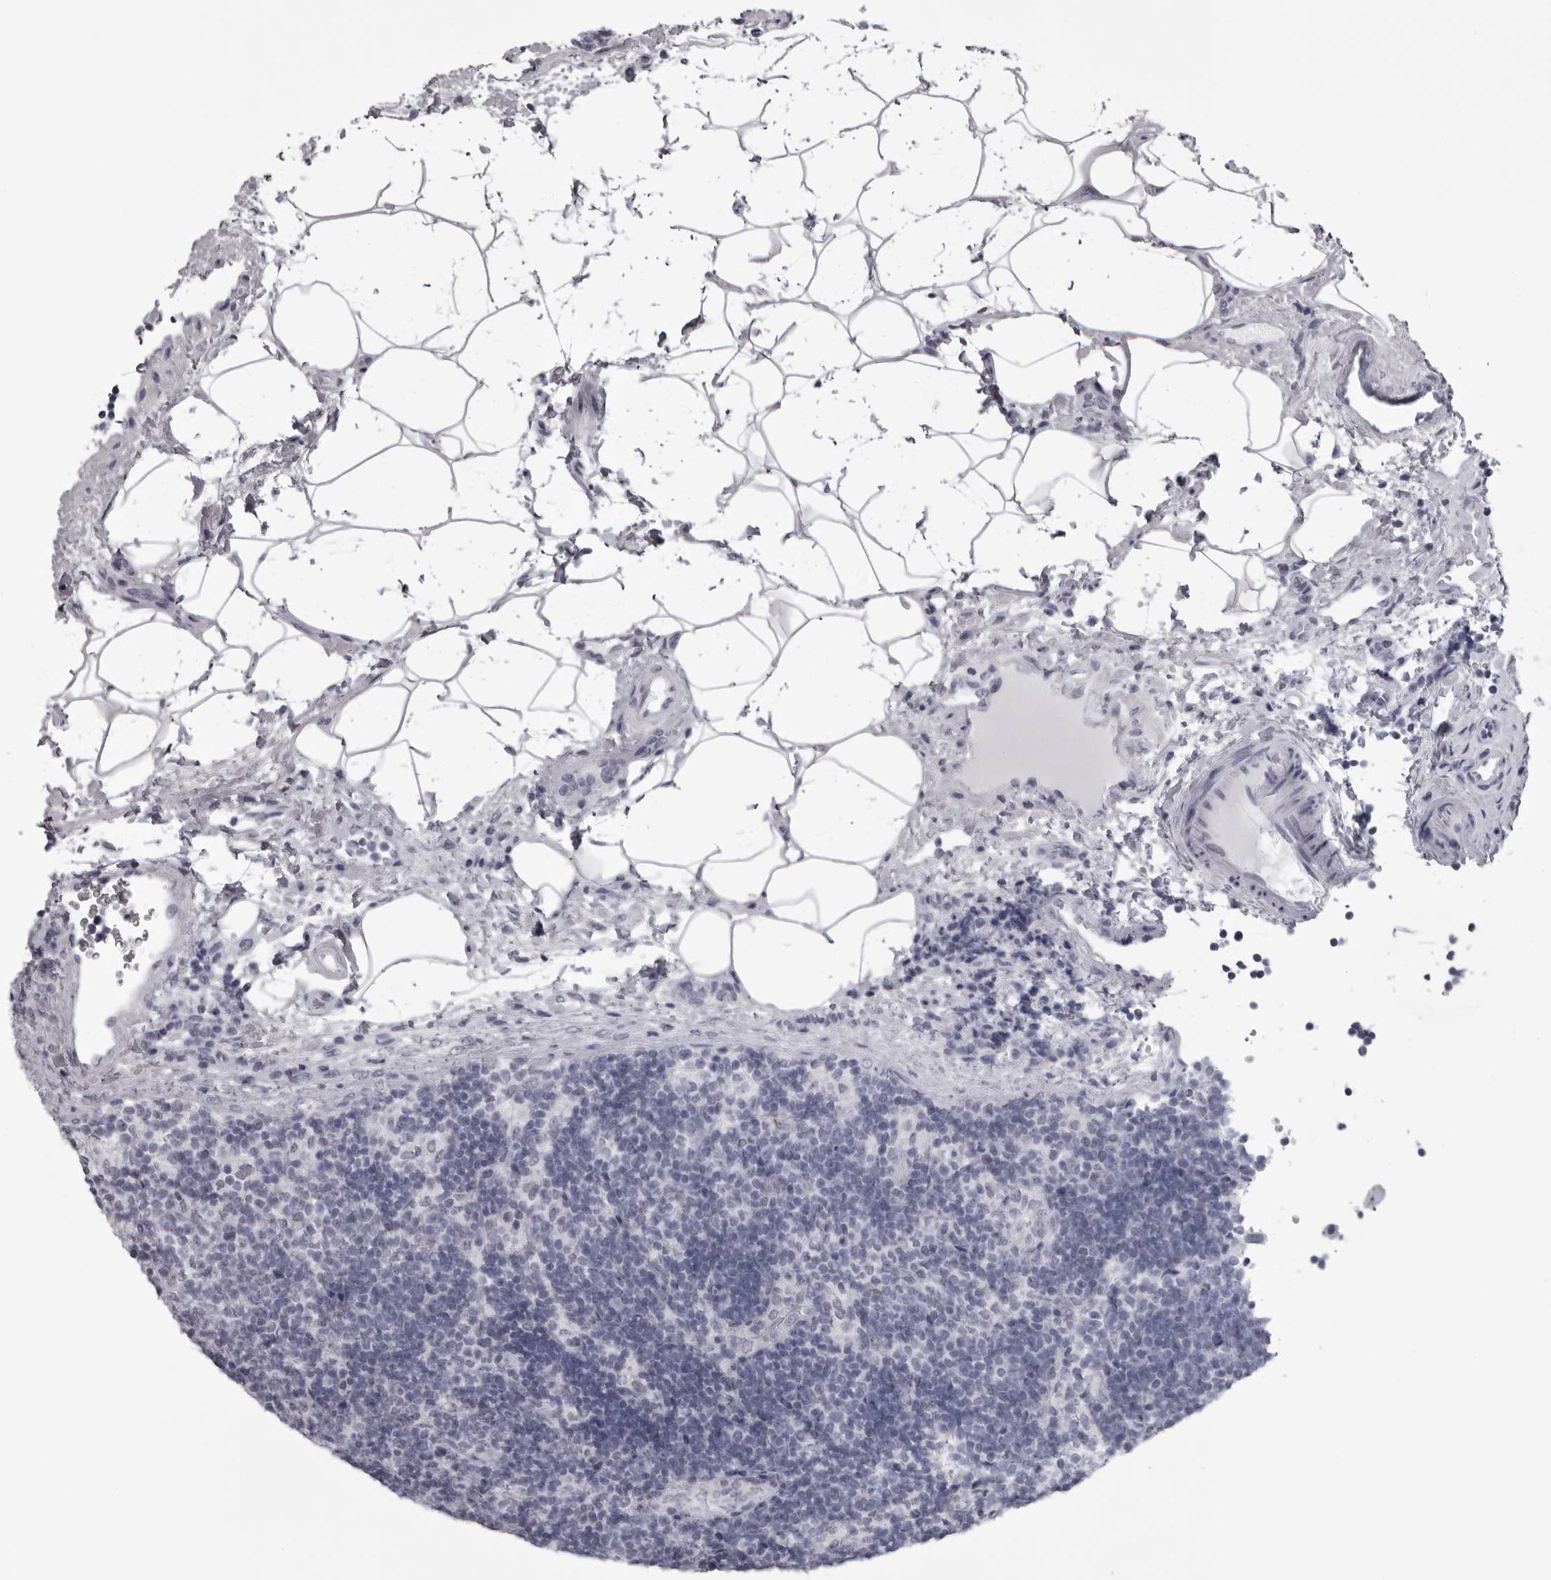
{"staining": {"intensity": "negative", "quantity": "none", "location": "none"}, "tissue": "lymph node", "cell_type": "Germinal center cells", "image_type": "normal", "snomed": [{"axis": "morphology", "description": "Normal tissue, NOS"}, {"axis": "topography", "description": "Lymph node"}], "caption": "Immunohistochemistry of unremarkable human lymph node displays no expression in germinal center cells. (Stains: DAB (3,3'-diaminobenzidine) immunohistochemistry (IHC) with hematoxylin counter stain, Microscopy: brightfield microscopy at high magnification).", "gene": "UROD", "patient": {"sex": "female", "age": 22}}